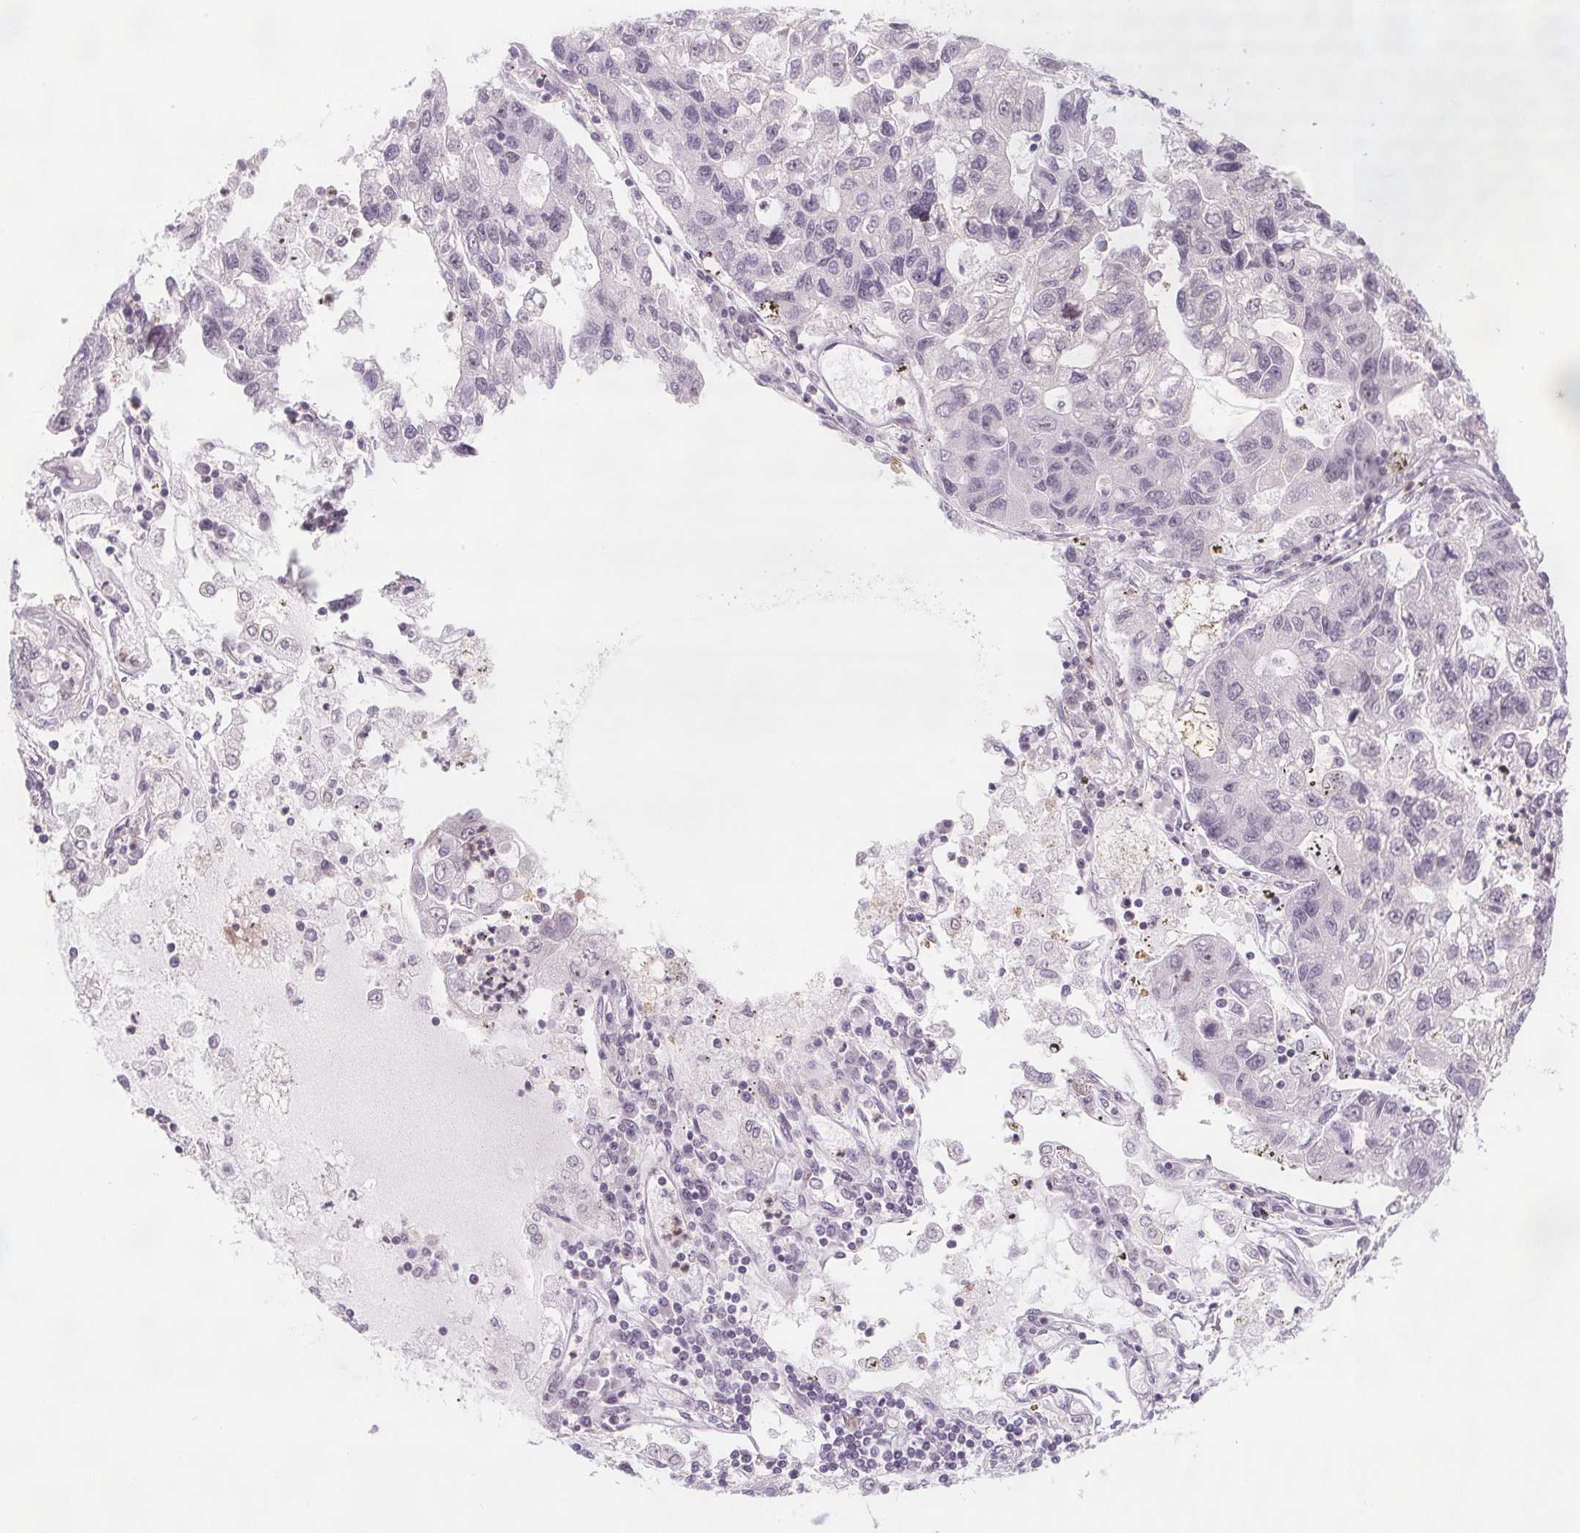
{"staining": {"intensity": "negative", "quantity": "none", "location": "none"}, "tissue": "lung cancer", "cell_type": "Tumor cells", "image_type": "cancer", "snomed": [{"axis": "morphology", "description": "Adenocarcinoma, NOS"}, {"axis": "topography", "description": "Bronchus"}, {"axis": "topography", "description": "Lung"}], "caption": "This is an IHC histopathology image of lung cancer (adenocarcinoma). There is no staining in tumor cells.", "gene": "NOLC1", "patient": {"sex": "female", "age": 51}}